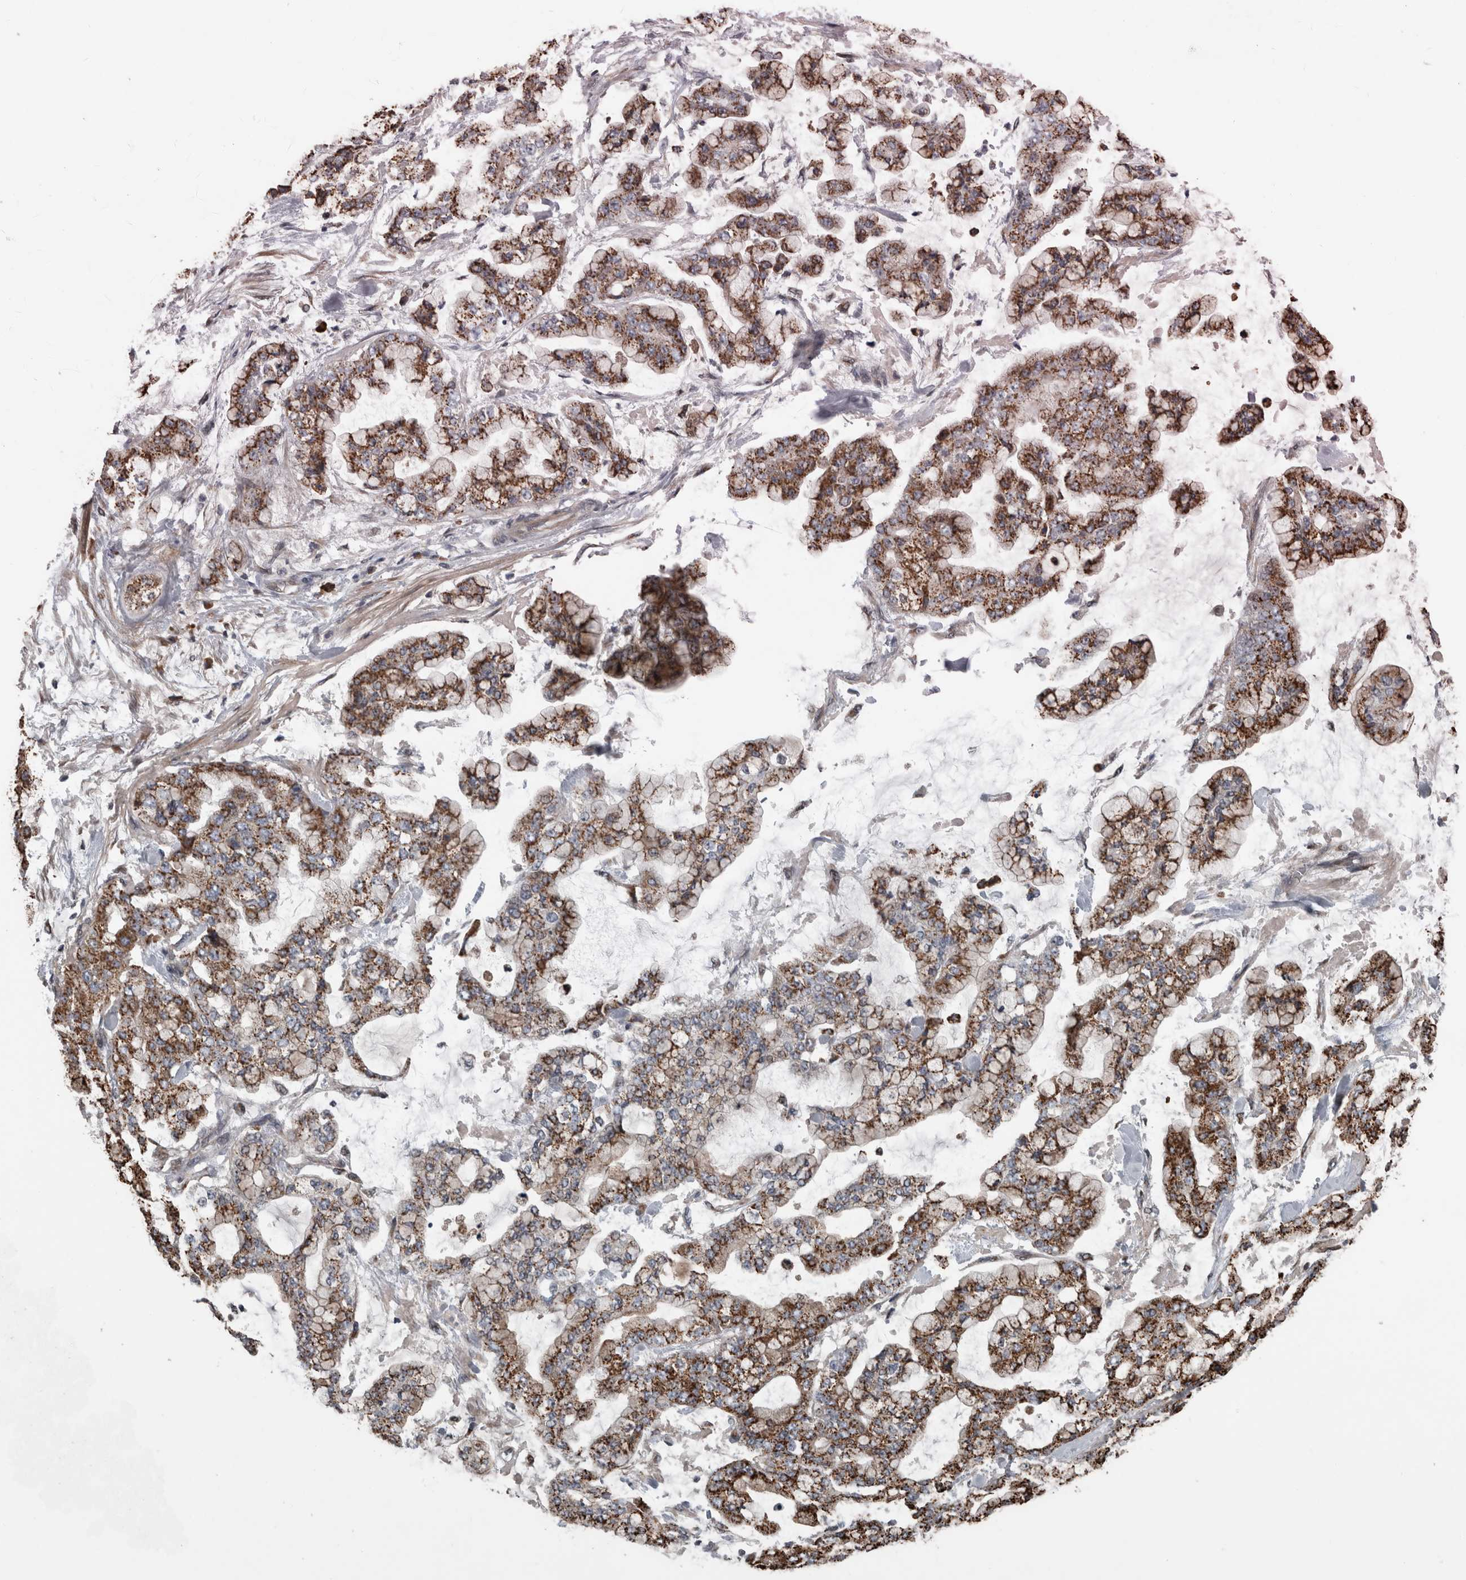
{"staining": {"intensity": "strong", "quantity": ">75%", "location": "cytoplasmic/membranous"}, "tissue": "stomach cancer", "cell_type": "Tumor cells", "image_type": "cancer", "snomed": [{"axis": "morphology", "description": "Normal tissue, NOS"}, {"axis": "morphology", "description": "Adenocarcinoma, NOS"}, {"axis": "topography", "description": "Stomach, upper"}, {"axis": "topography", "description": "Stomach"}], "caption": "Immunohistochemical staining of stomach adenocarcinoma shows high levels of strong cytoplasmic/membranous expression in approximately >75% of tumor cells.", "gene": "ZNF345", "patient": {"sex": "male", "age": 76}}